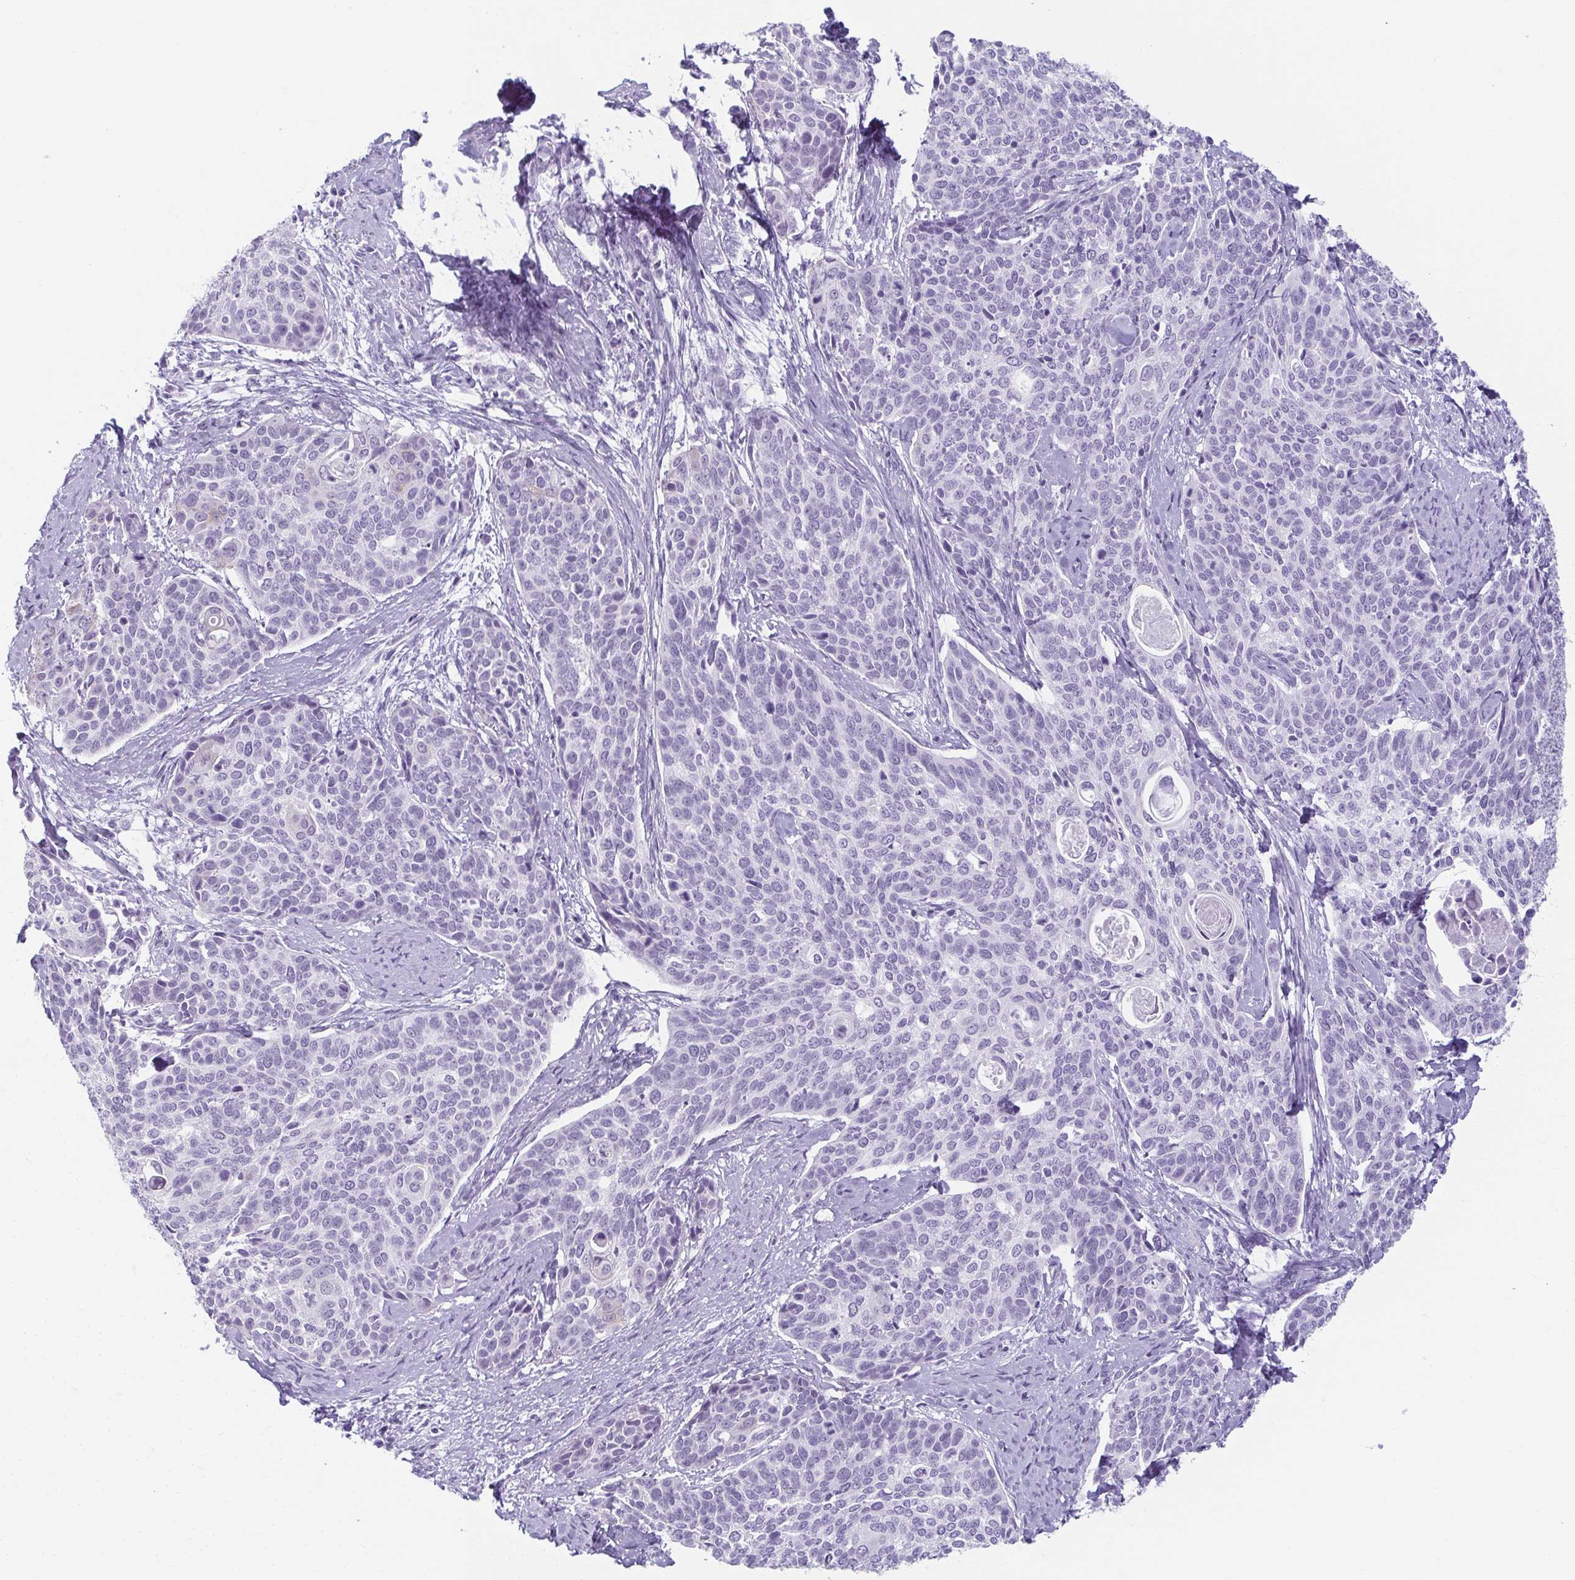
{"staining": {"intensity": "negative", "quantity": "none", "location": "none"}, "tissue": "cervical cancer", "cell_type": "Tumor cells", "image_type": "cancer", "snomed": [{"axis": "morphology", "description": "Squamous cell carcinoma, NOS"}, {"axis": "topography", "description": "Cervix"}], "caption": "IHC photomicrograph of human cervical cancer stained for a protein (brown), which displays no staining in tumor cells.", "gene": "MOBP", "patient": {"sex": "female", "age": 69}}